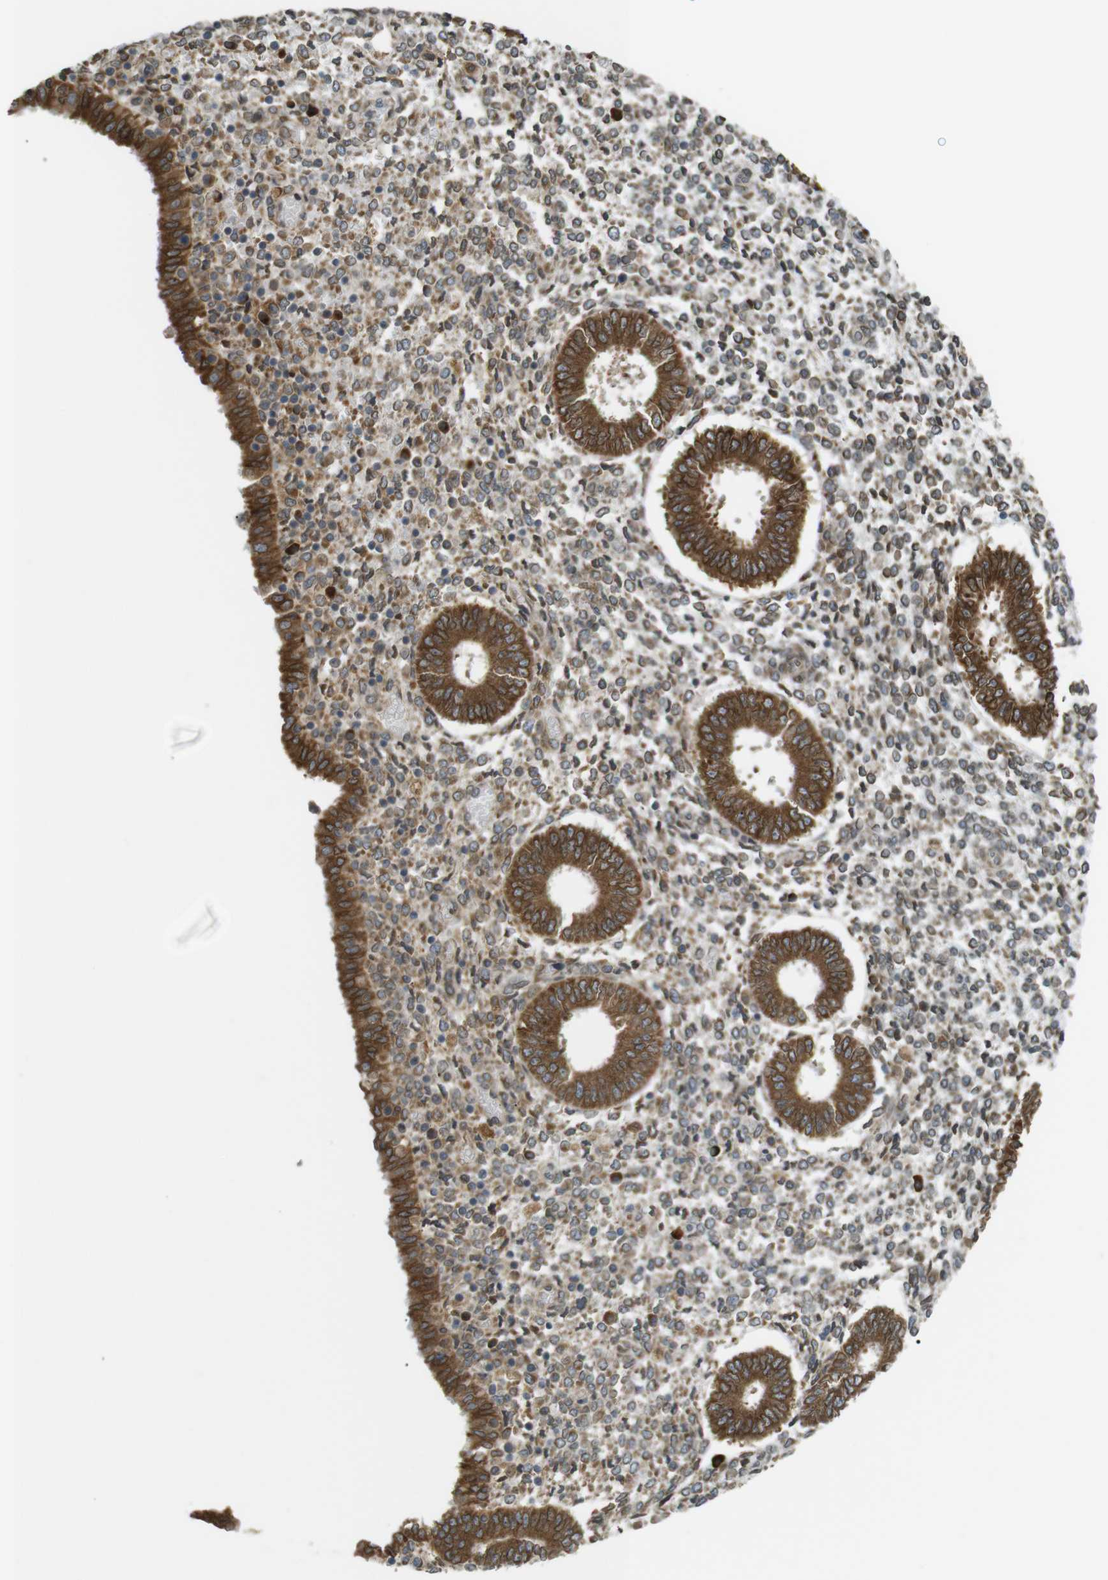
{"staining": {"intensity": "moderate", "quantity": "<25%", "location": "cytoplasmic/membranous"}, "tissue": "endometrium", "cell_type": "Cells in endometrial stroma", "image_type": "normal", "snomed": [{"axis": "morphology", "description": "Normal tissue, NOS"}, {"axis": "topography", "description": "Endometrium"}], "caption": "Protein staining of unremarkable endometrium shows moderate cytoplasmic/membranous expression in approximately <25% of cells in endometrial stroma.", "gene": "TMED4", "patient": {"sex": "female", "age": 35}}